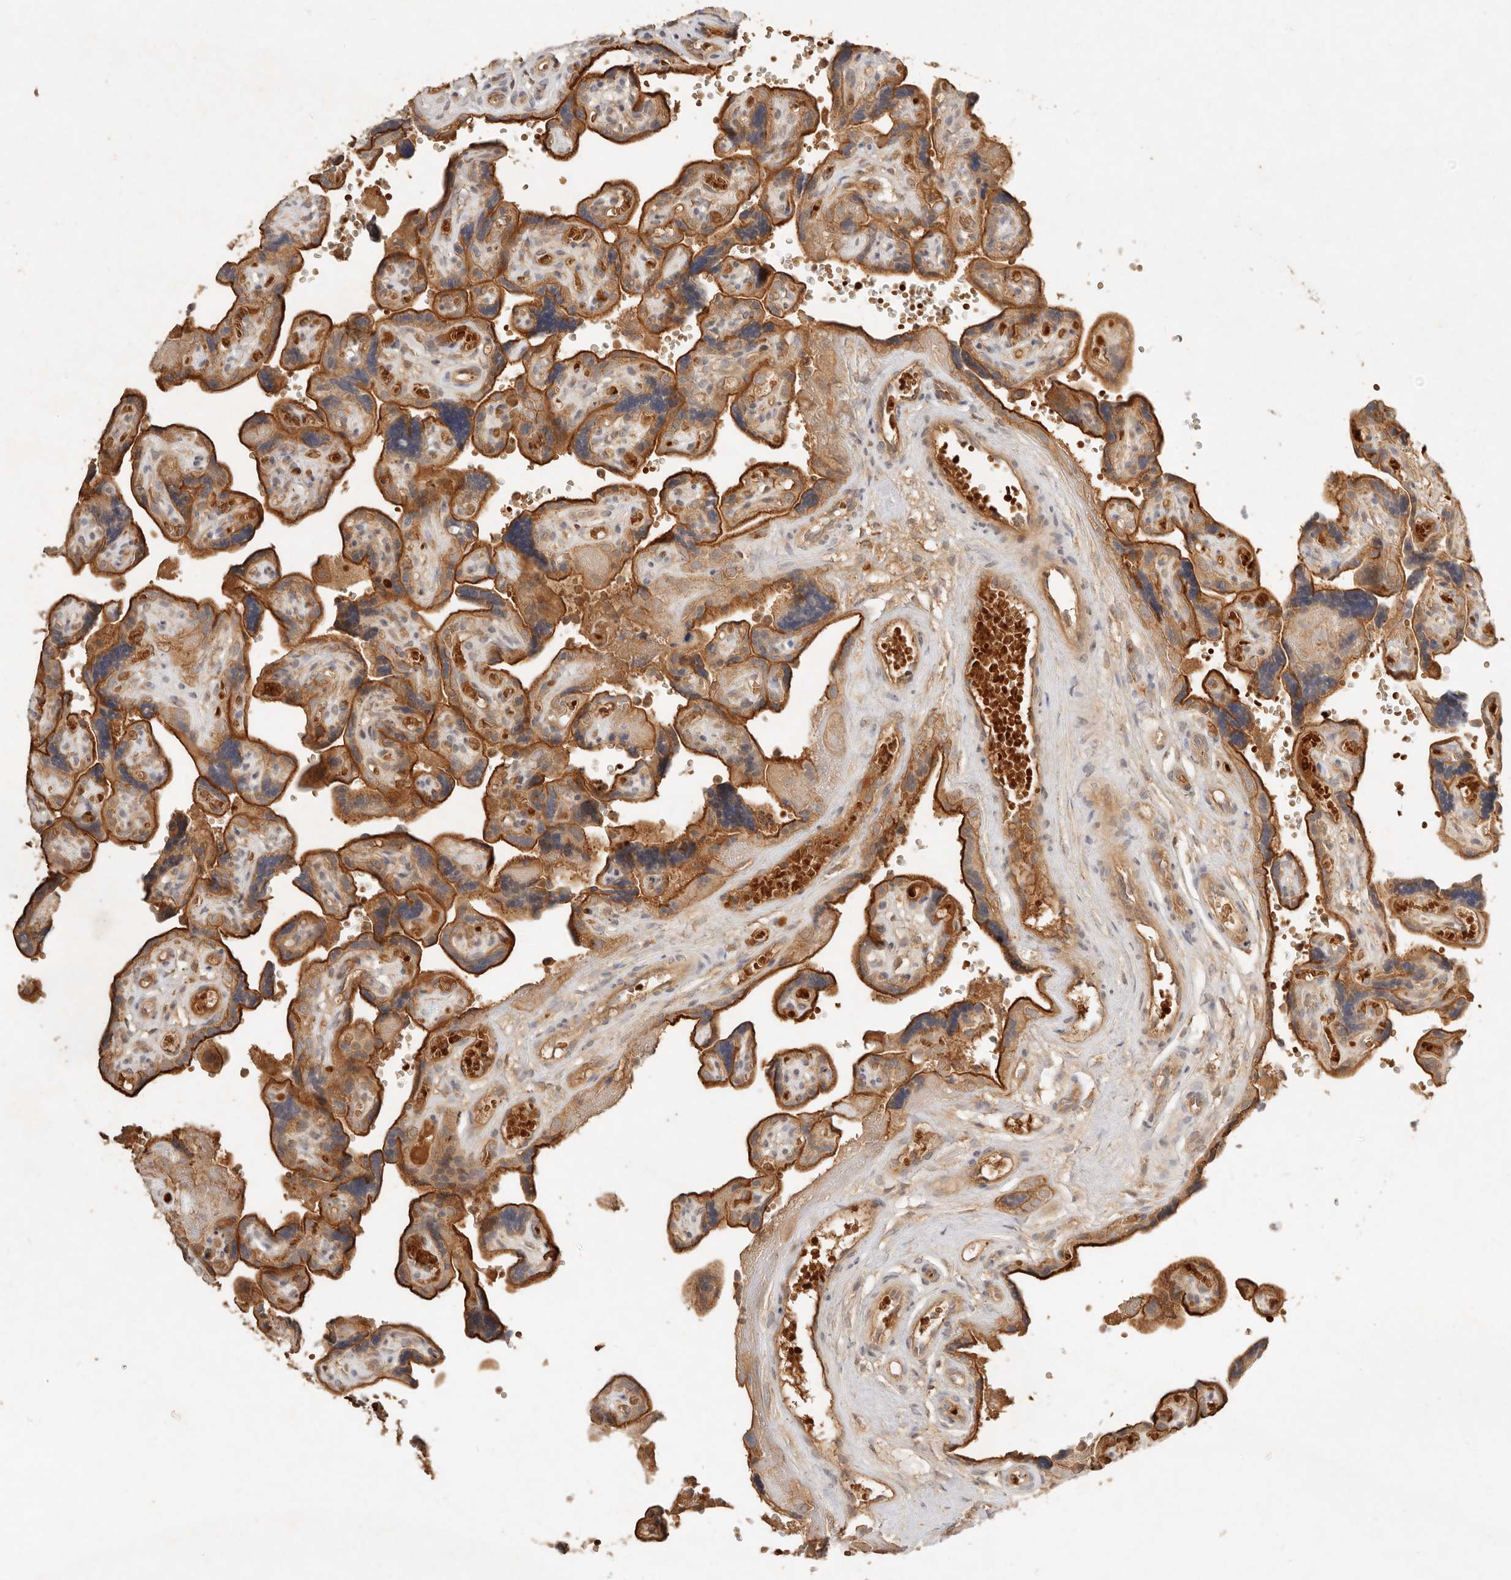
{"staining": {"intensity": "strong", "quantity": ">75%", "location": "cytoplasmic/membranous"}, "tissue": "placenta", "cell_type": "Trophoblastic cells", "image_type": "normal", "snomed": [{"axis": "morphology", "description": "Normal tissue, NOS"}, {"axis": "topography", "description": "Placenta"}], "caption": "A high amount of strong cytoplasmic/membranous staining is appreciated in about >75% of trophoblastic cells in benign placenta.", "gene": "FREM2", "patient": {"sex": "female", "age": 30}}